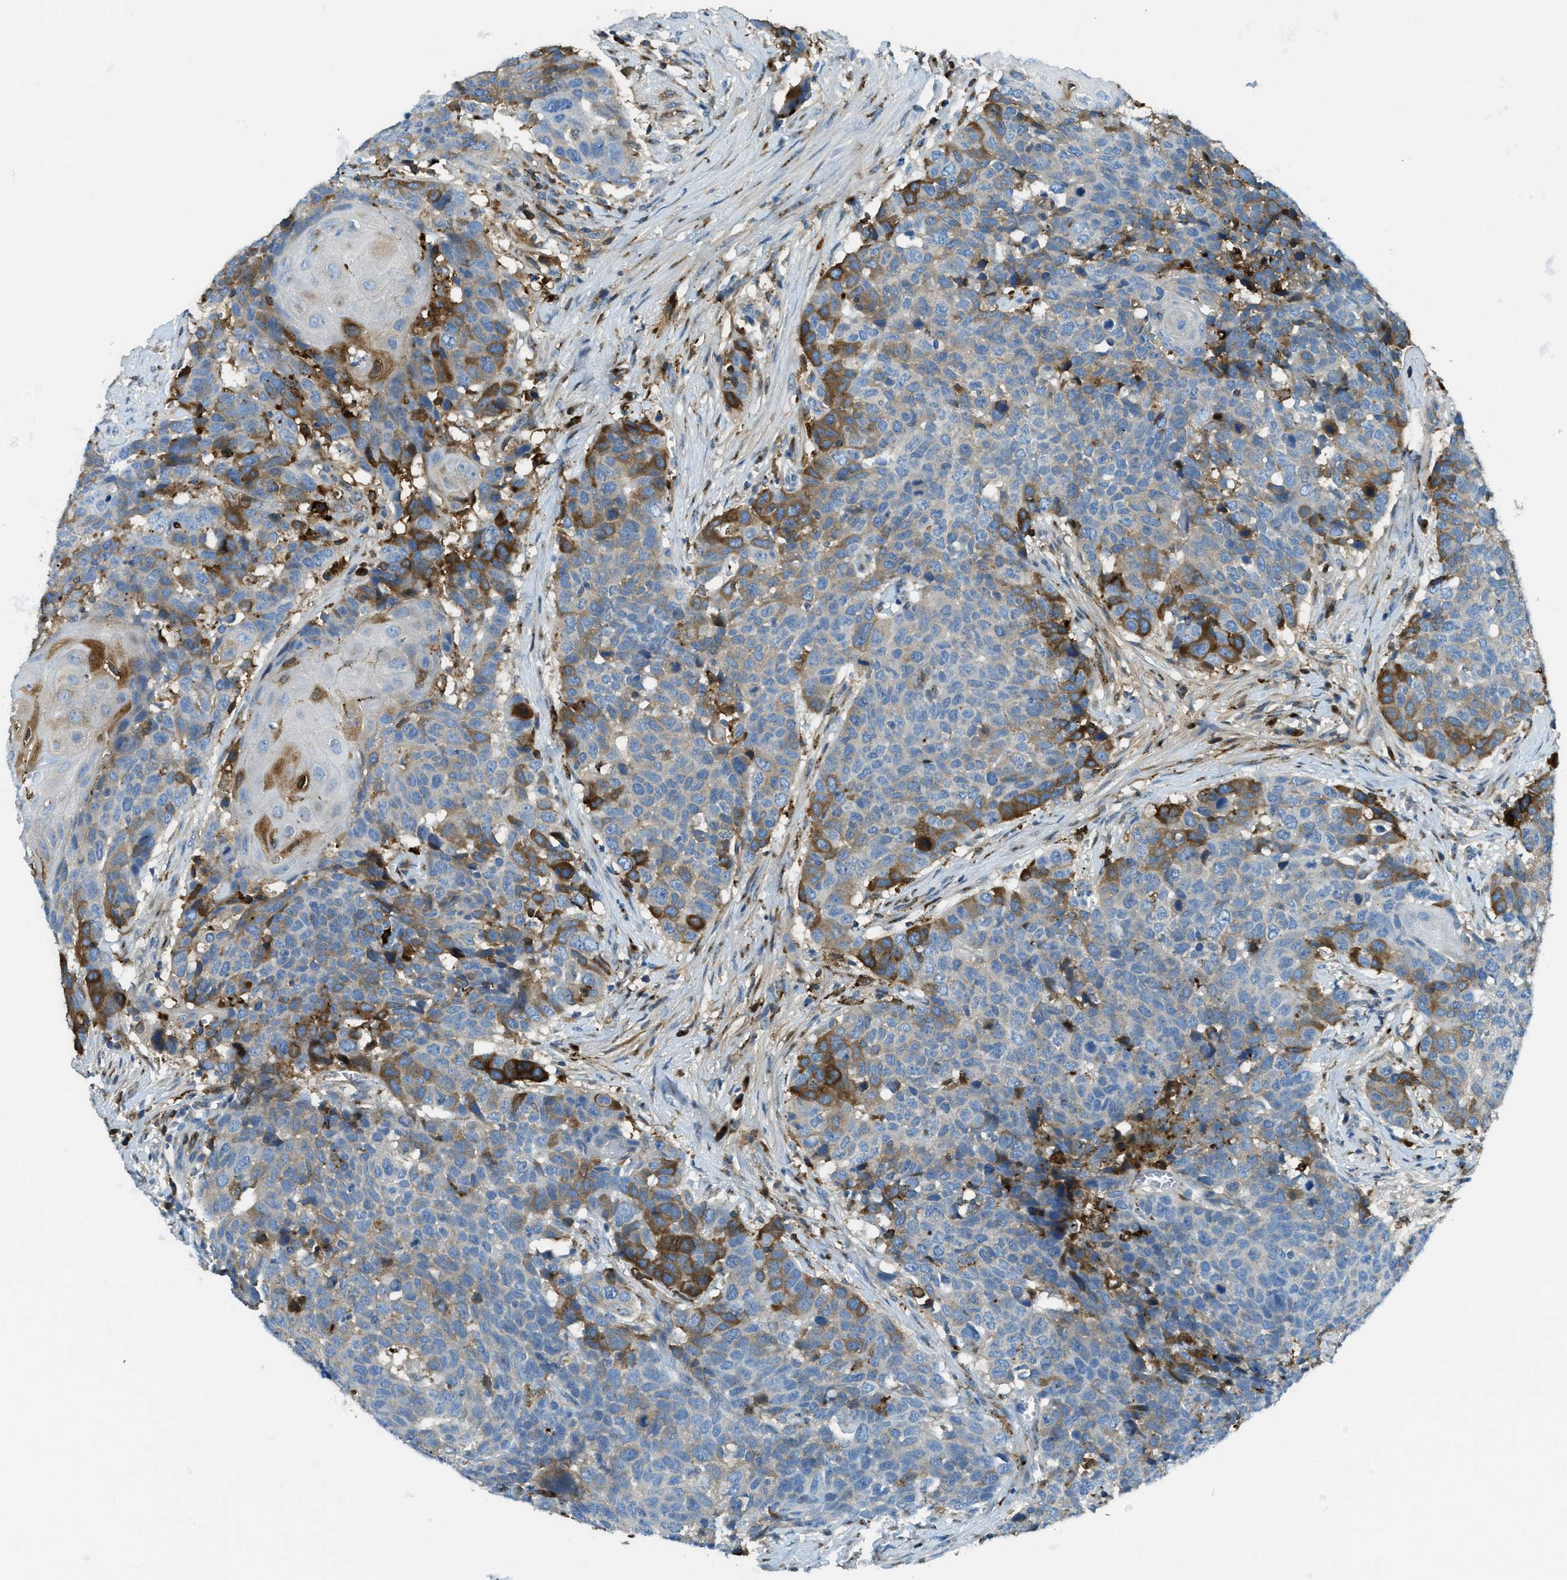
{"staining": {"intensity": "moderate", "quantity": "25%-75%", "location": "cytoplasmic/membranous"}, "tissue": "head and neck cancer", "cell_type": "Tumor cells", "image_type": "cancer", "snomed": [{"axis": "morphology", "description": "Squamous cell carcinoma, NOS"}, {"axis": "topography", "description": "Head-Neck"}], "caption": "This is a photomicrograph of IHC staining of head and neck squamous cell carcinoma, which shows moderate positivity in the cytoplasmic/membranous of tumor cells.", "gene": "TRIM59", "patient": {"sex": "male", "age": 66}}